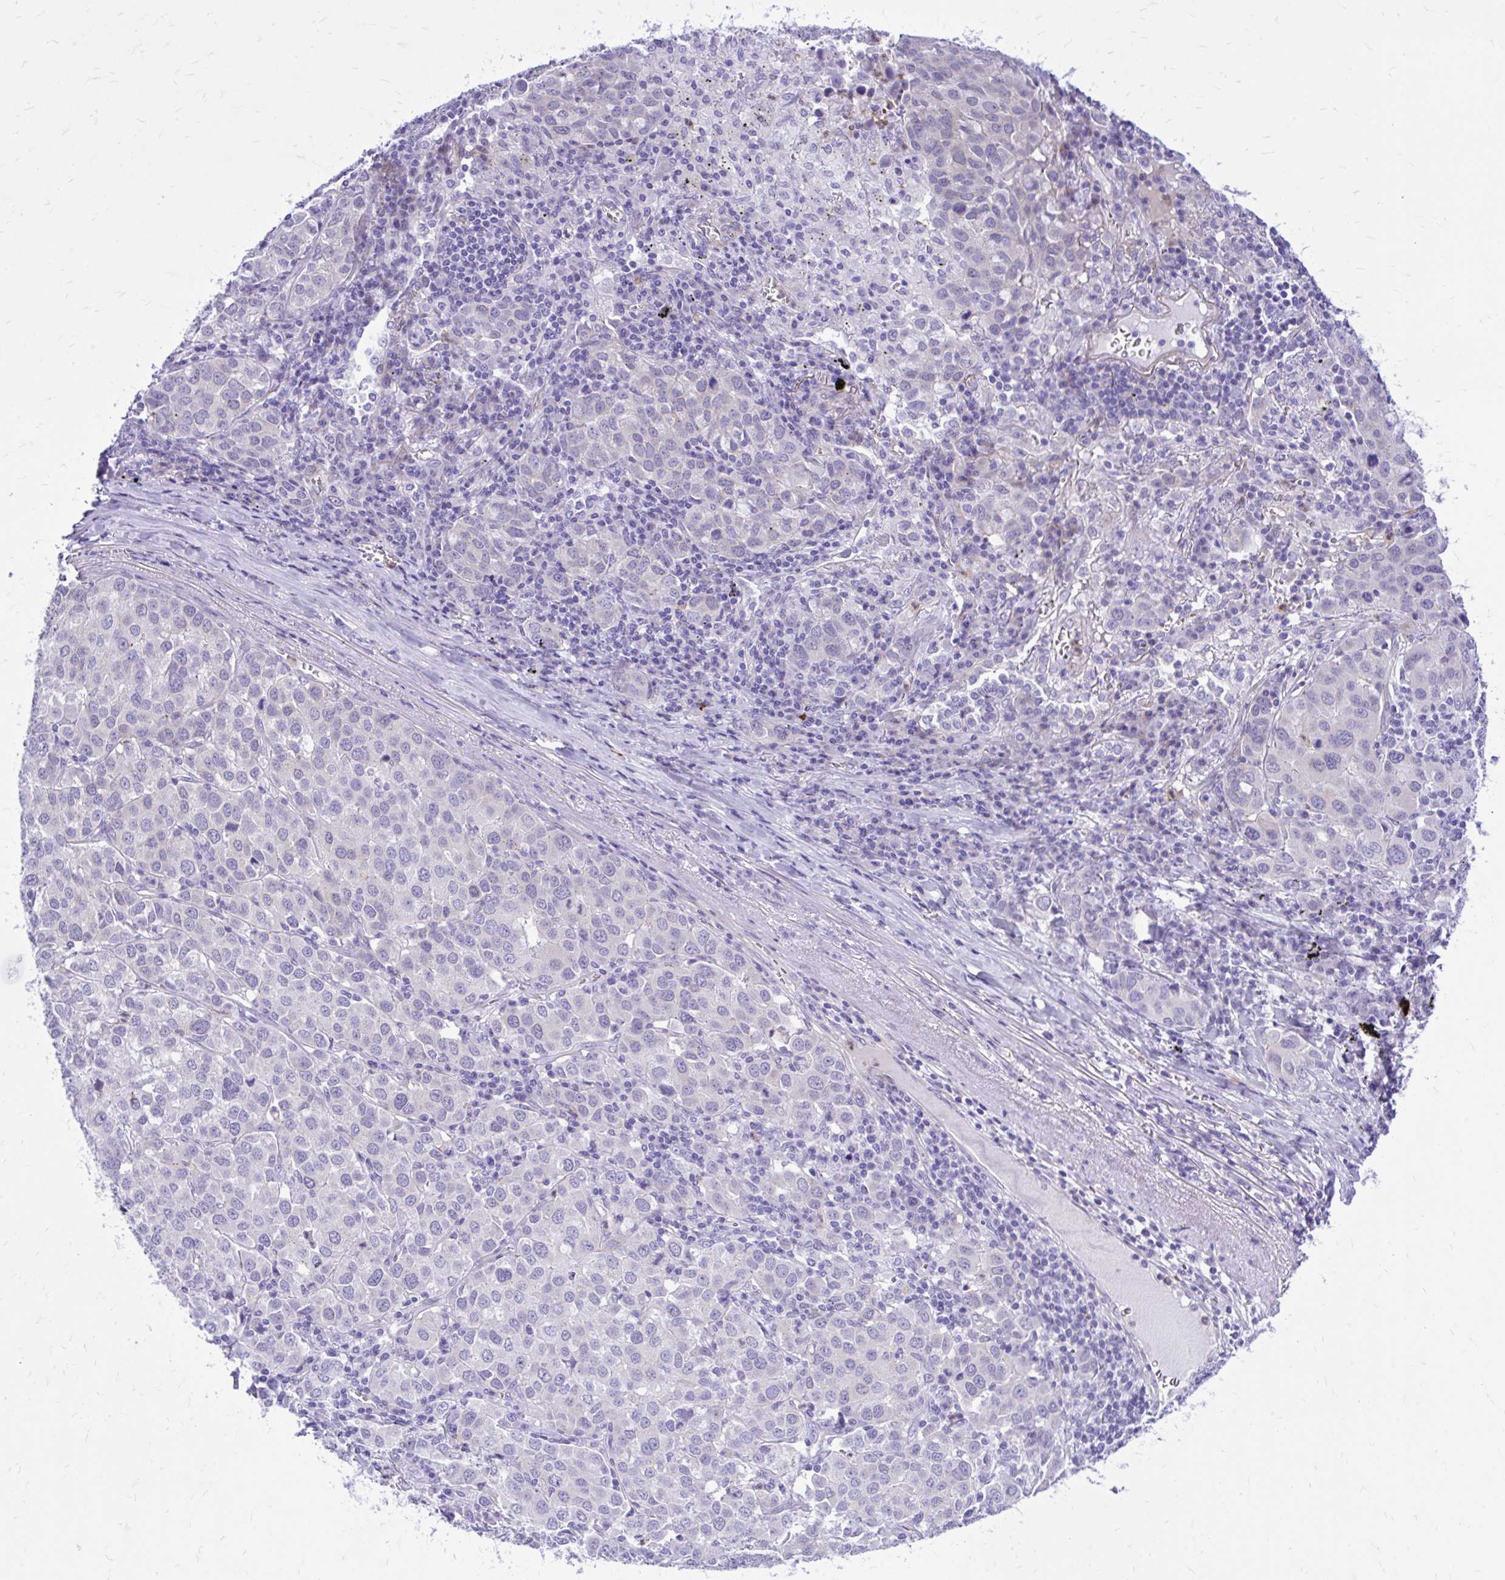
{"staining": {"intensity": "negative", "quantity": "none", "location": "none"}, "tissue": "lung cancer", "cell_type": "Tumor cells", "image_type": "cancer", "snomed": [{"axis": "morphology", "description": "Adenocarcinoma, NOS"}, {"axis": "morphology", "description": "Adenocarcinoma, metastatic, NOS"}, {"axis": "topography", "description": "Lymph node"}, {"axis": "topography", "description": "Lung"}], "caption": "There is no significant expression in tumor cells of lung cancer (metastatic adenocarcinoma).", "gene": "ADAMTSL1", "patient": {"sex": "female", "age": 65}}